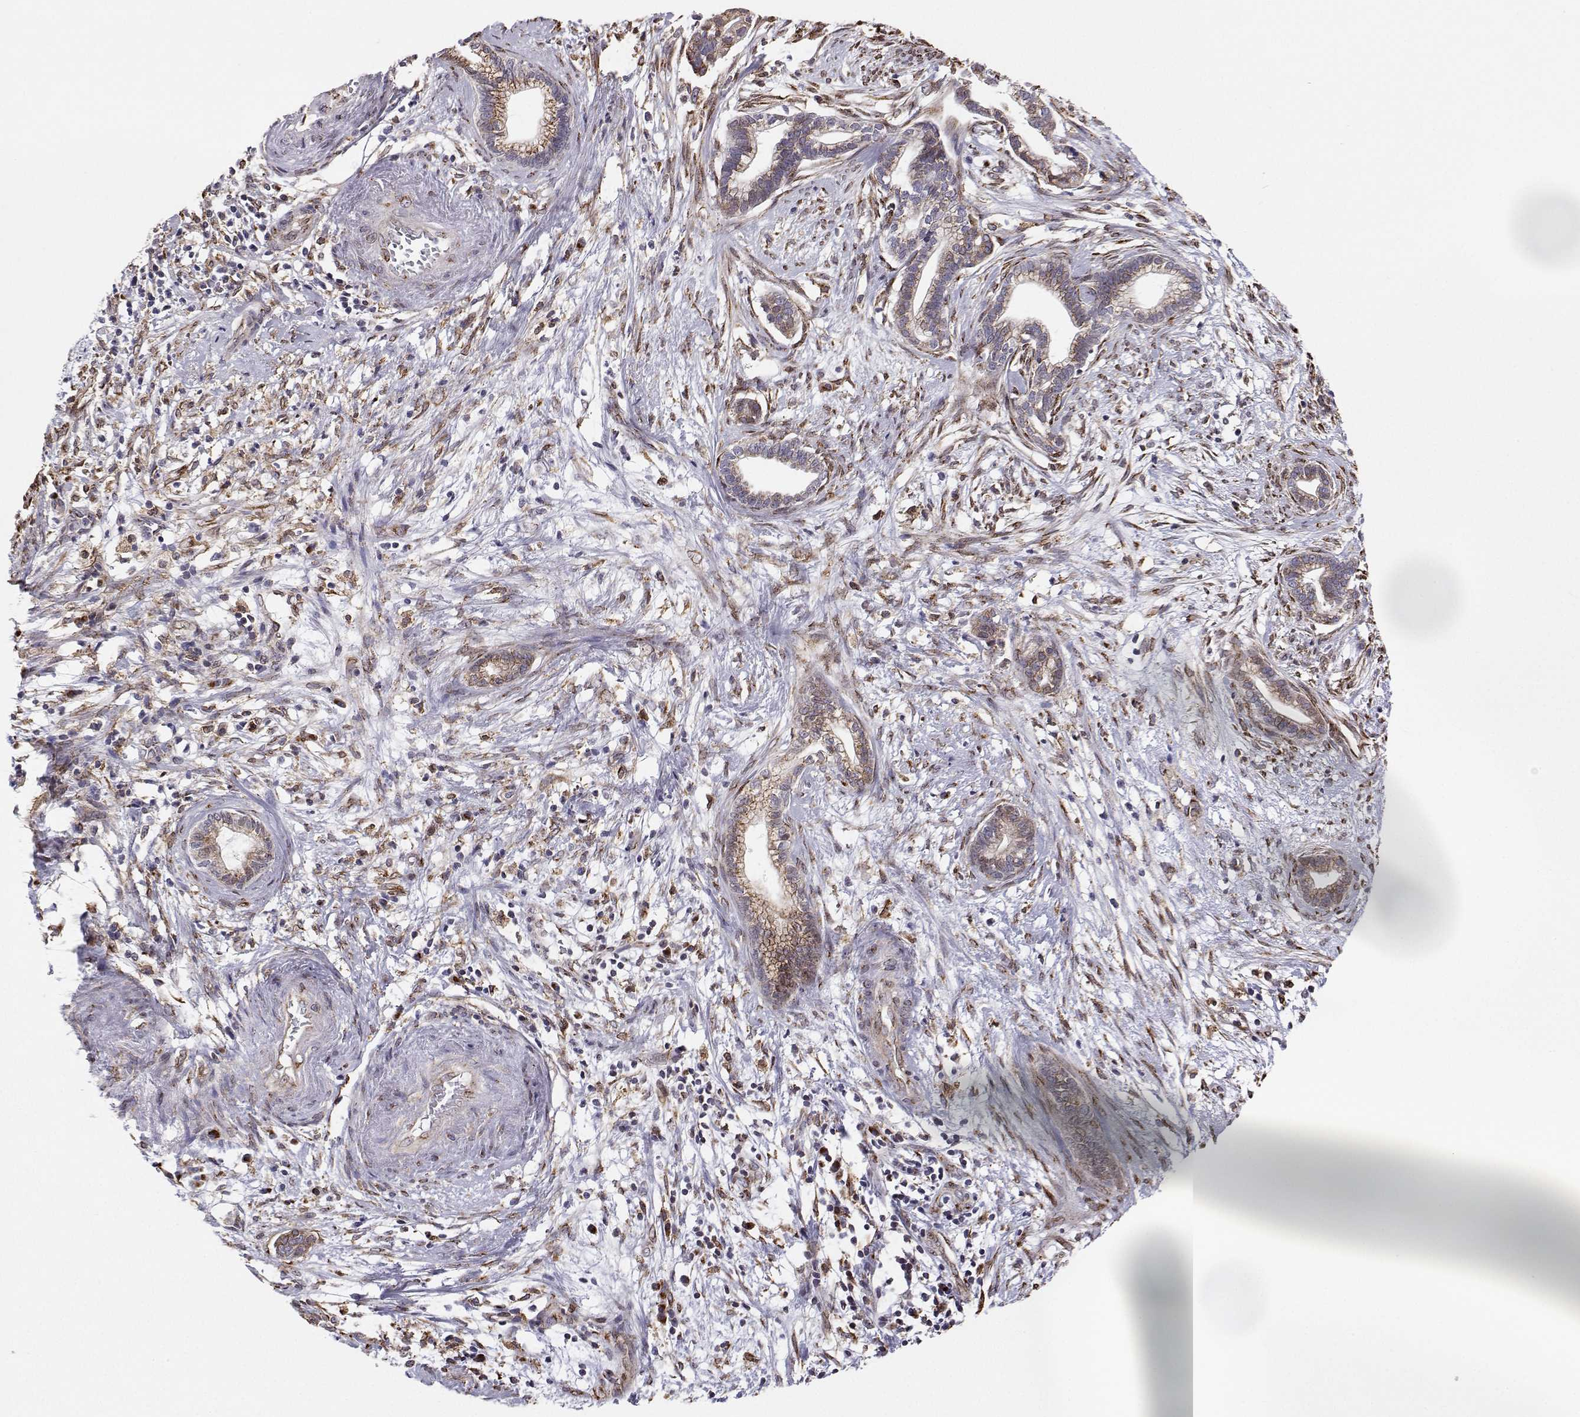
{"staining": {"intensity": "moderate", "quantity": "<25%", "location": "cytoplasmic/membranous"}, "tissue": "cervical cancer", "cell_type": "Tumor cells", "image_type": "cancer", "snomed": [{"axis": "morphology", "description": "Adenocarcinoma, NOS"}, {"axis": "topography", "description": "Cervix"}], "caption": "A micrograph of human cervical cancer stained for a protein reveals moderate cytoplasmic/membranous brown staining in tumor cells. (Stains: DAB (3,3'-diaminobenzidine) in brown, nuclei in blue, Microscopy: brightfield microscopy at high magnification).", "gene": "STARD13", "patient": {"sex": "female", "age": 62}}